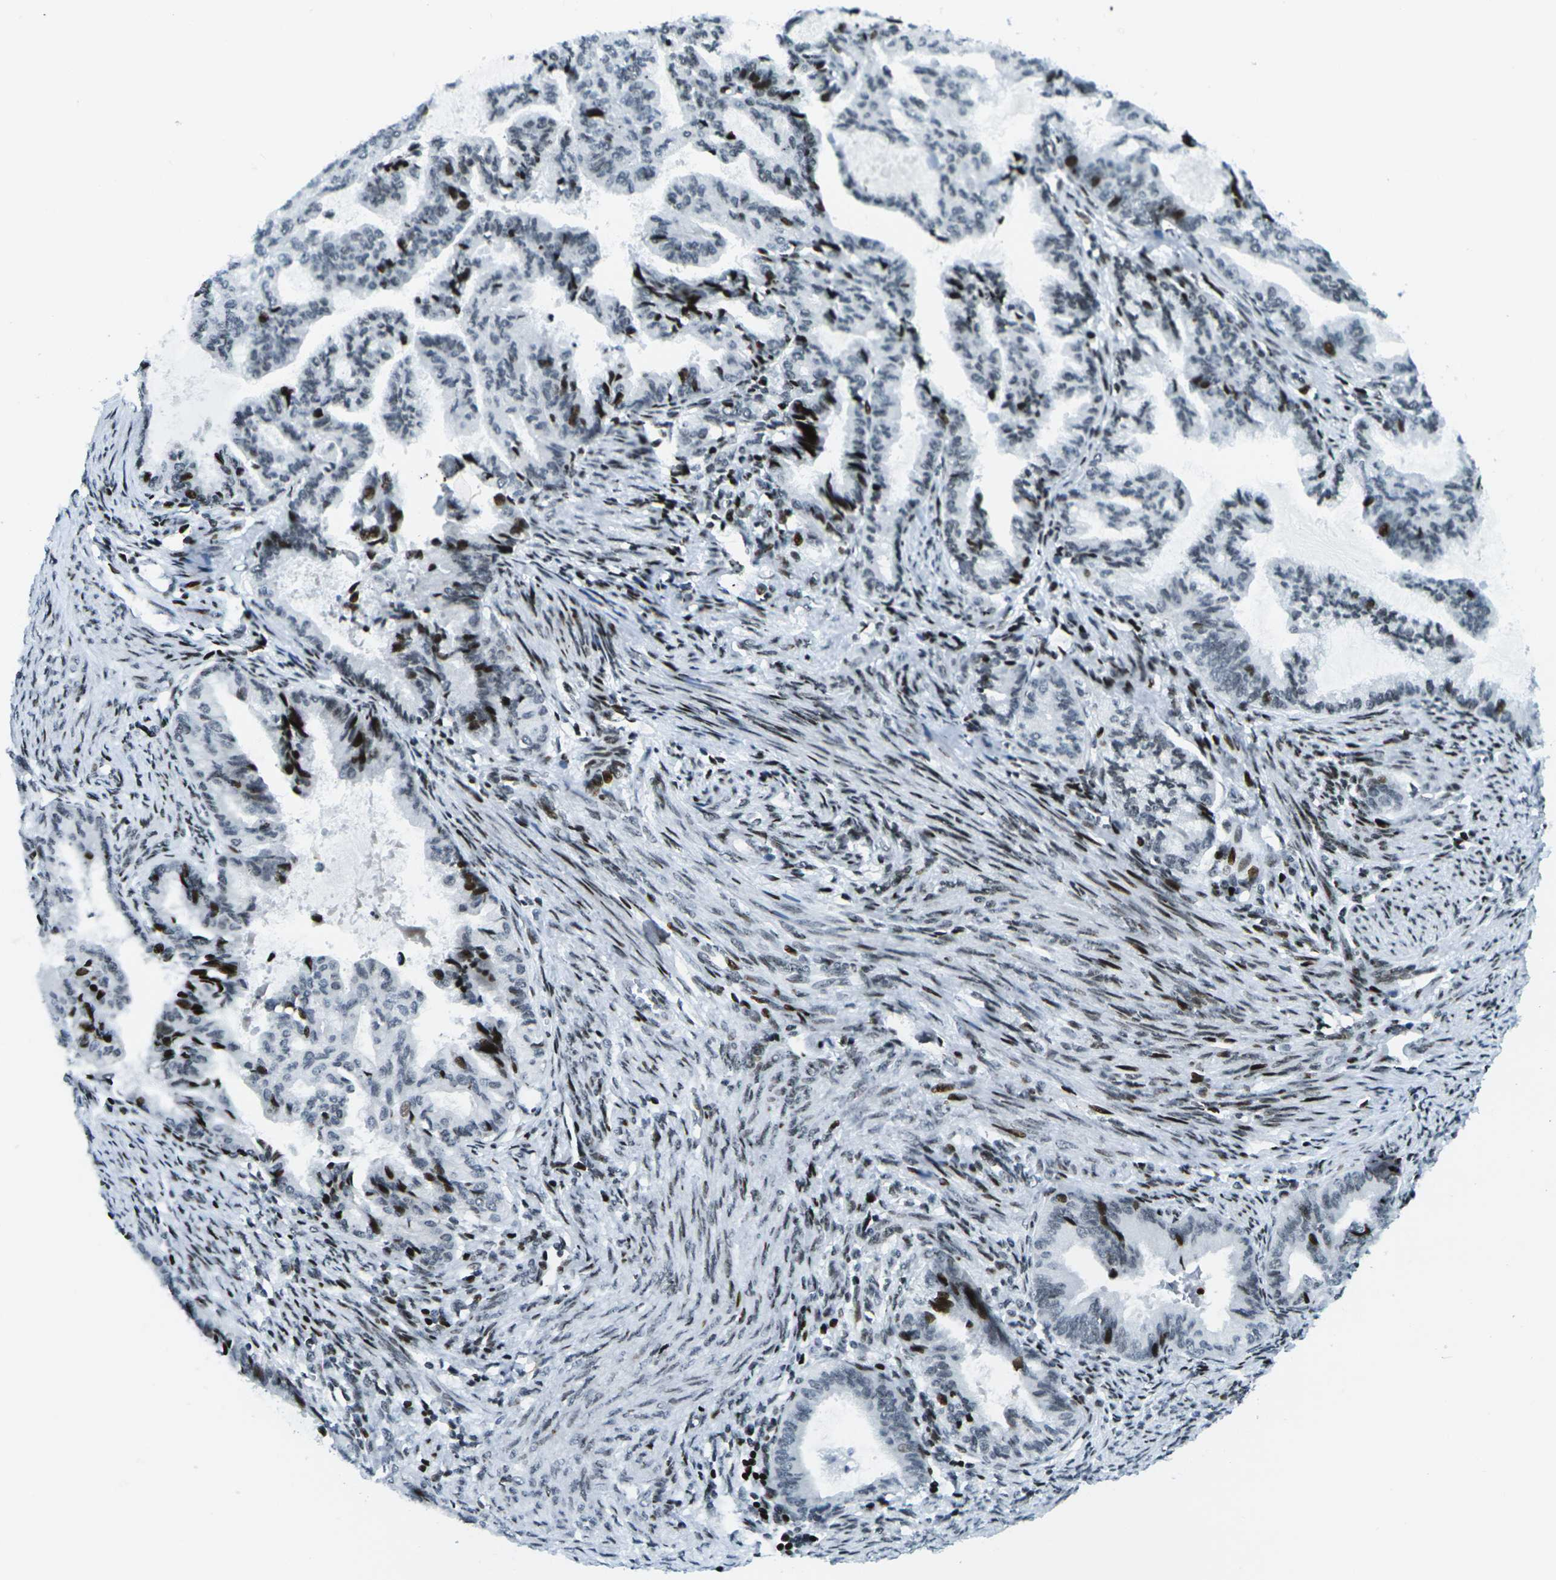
{"staining": {"intensity": "strong", "quantity": "<25%", "location": "nuclear"}, "tissue": "endometrial cancer", "cell_type": "Tumor cells", "image_type": "cancer", "snomed": [{"axis": "morphology", "description": "Adenocarcinoma, NOS"}, {"axis": "topography", "description": "Endometrium"}], "caption": "Endometrial cancer (adenocarcinoma) stained for a protein (brown) shows strong nuclear positive staining in approximately <25% of tumor cells.", "gene": "H3-3A", "patient": {"sex": "female", "age": 86}}